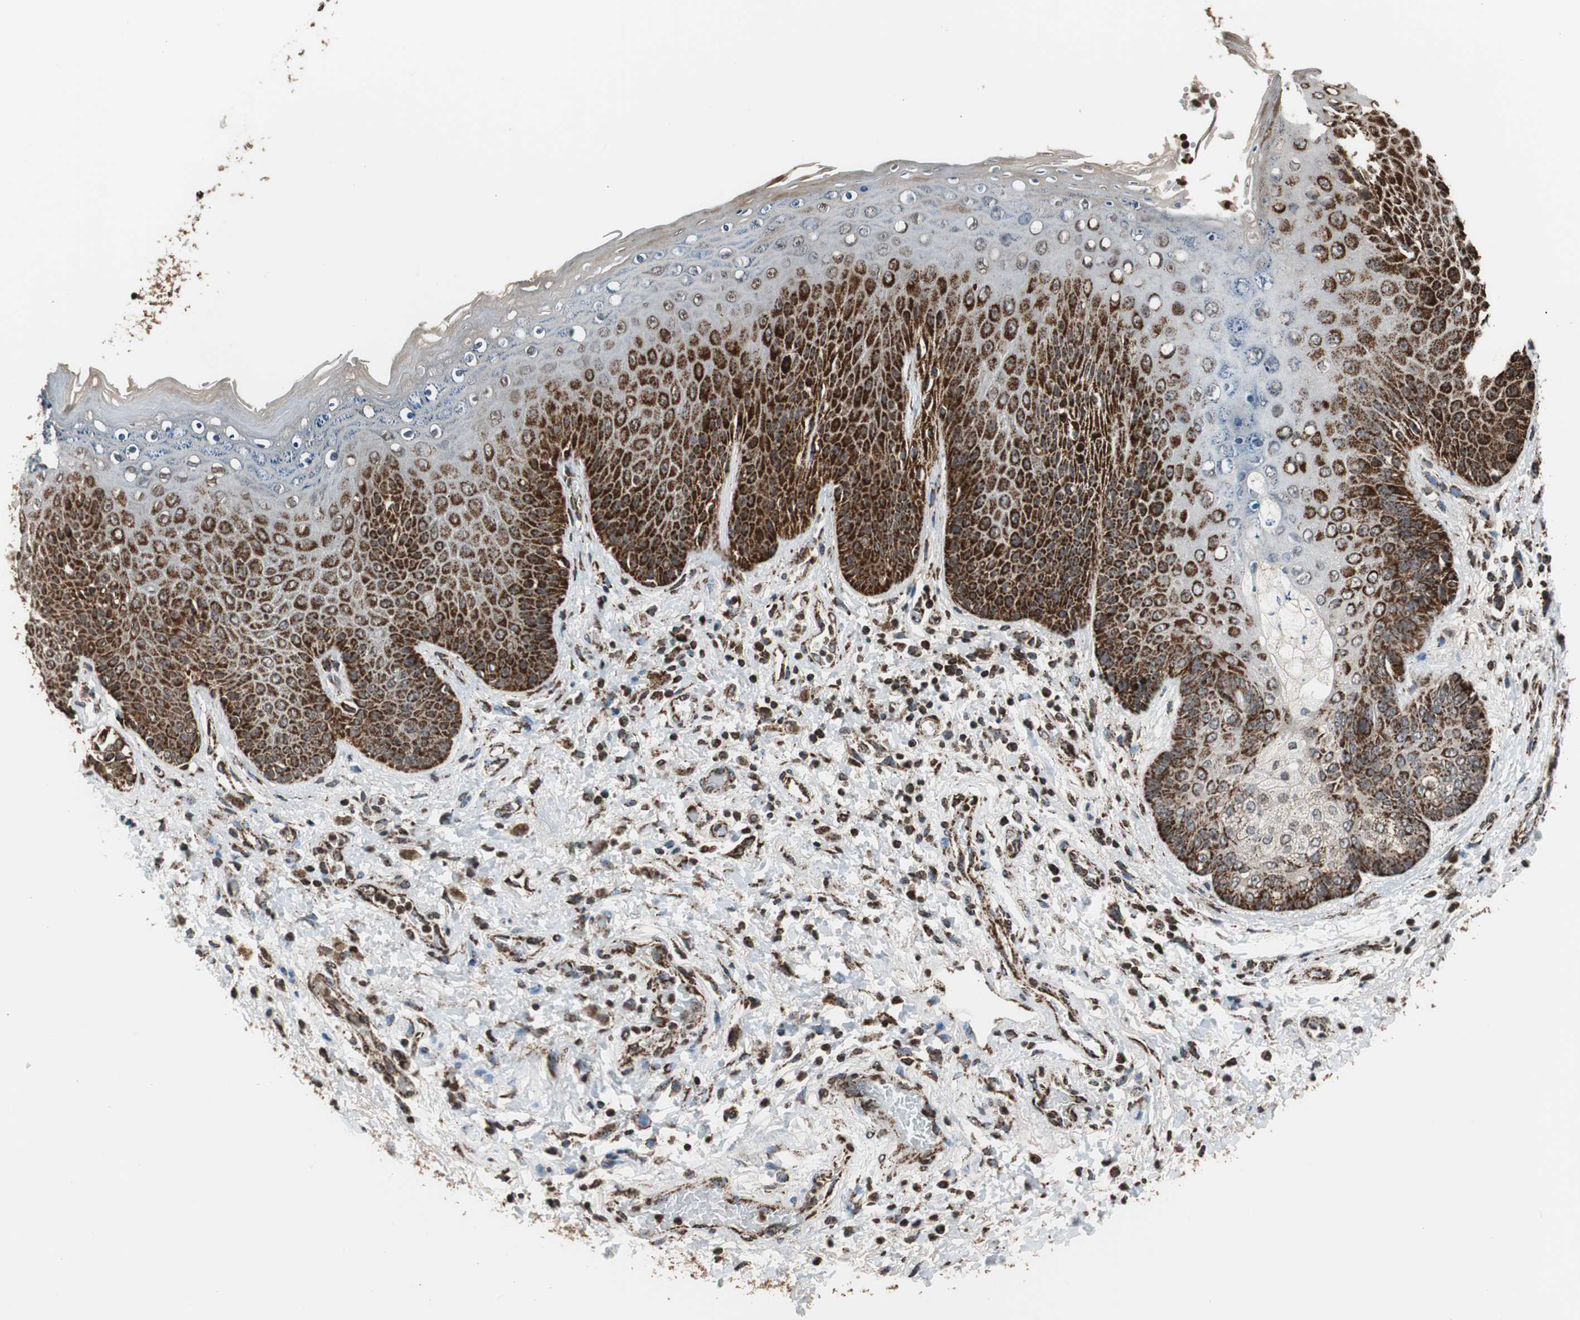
{"staining": {"intensity": "strong", "quantity": "25%-75%", "location": "cytoplasmic/membranous"}, "tissue": "skin", "cell_type": "Epidermal cells", "image_type": "normal", "snomed": [{"axis": "morphology", "description": "Normal tissue, NOS"}, {"axis": "topography", "description": "Anal"}], "caption": "Unremarkable skin reveals strong cytoplasmic/membranous positivity in approximately 25%-75% of epidermal cells, visualized by immunohistochemistry. The staining is performed using DAB (3,3'-diaminobenzidine) brown chromogen to label protein expression. The nuclei are counter-stained blue using hematoxylin.", "gene": "HSPA9", "patient": {"sex": "female", "age": 46}}